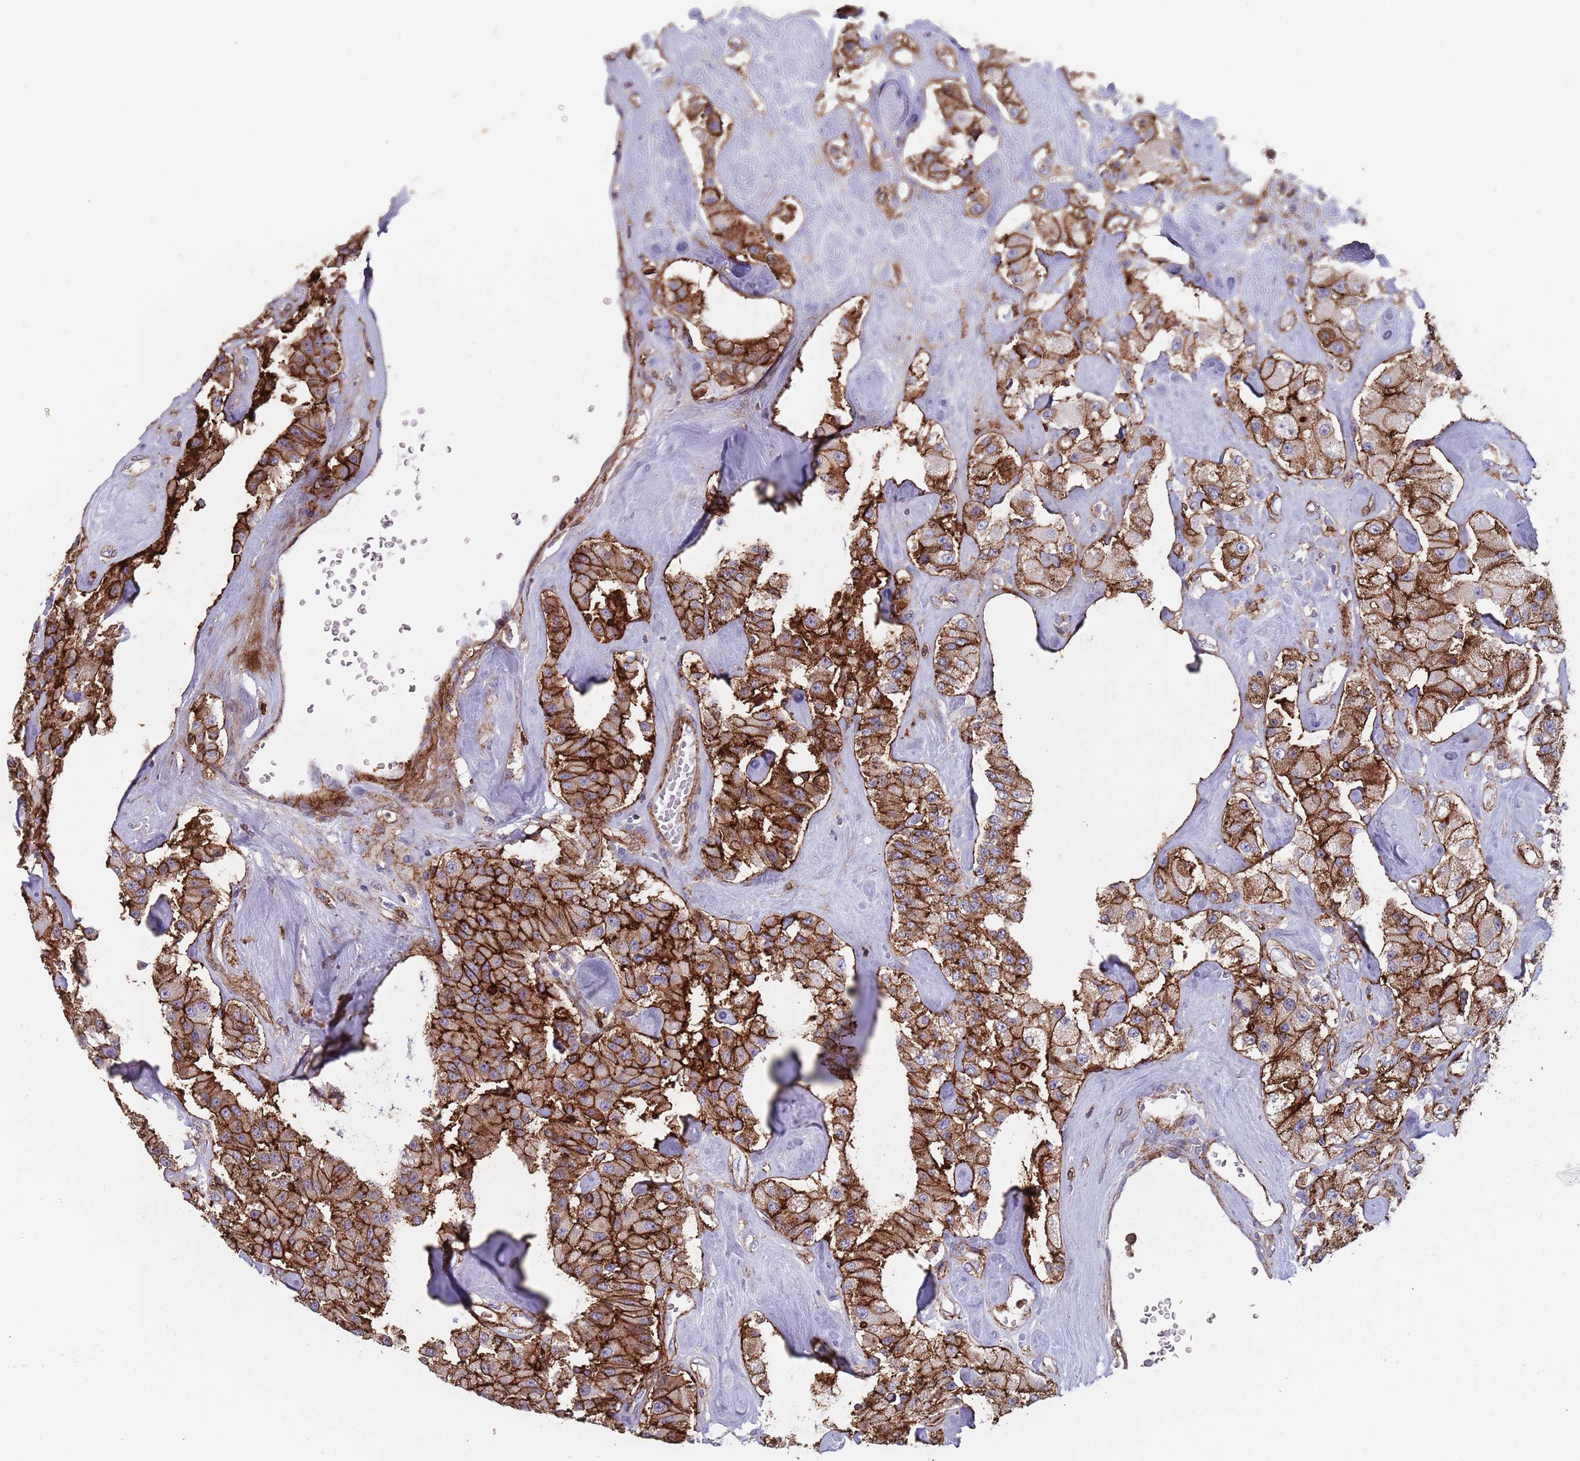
{"staining": {"intensity": "moderate", "quantity": ">75%", "location": "cytoplasmic/membranous"}, "tissue": "carcinoid", "cell_type": "Tumor cells", "image_type": "cancer", "snomed": [{"axis": "morphology", "description": "Carcinoid, malignant, NOS"}, {"axis": "topography", "description": "Pancreas"}], "caption": "Immunohistochemical staining of carcinoid exhibits medium levels of moderate cytoplasmic/membranous protein expression in about >75% of tumor cells.", "gene": "RNF144A", "patient": {"sex": "male", "age": 41}}